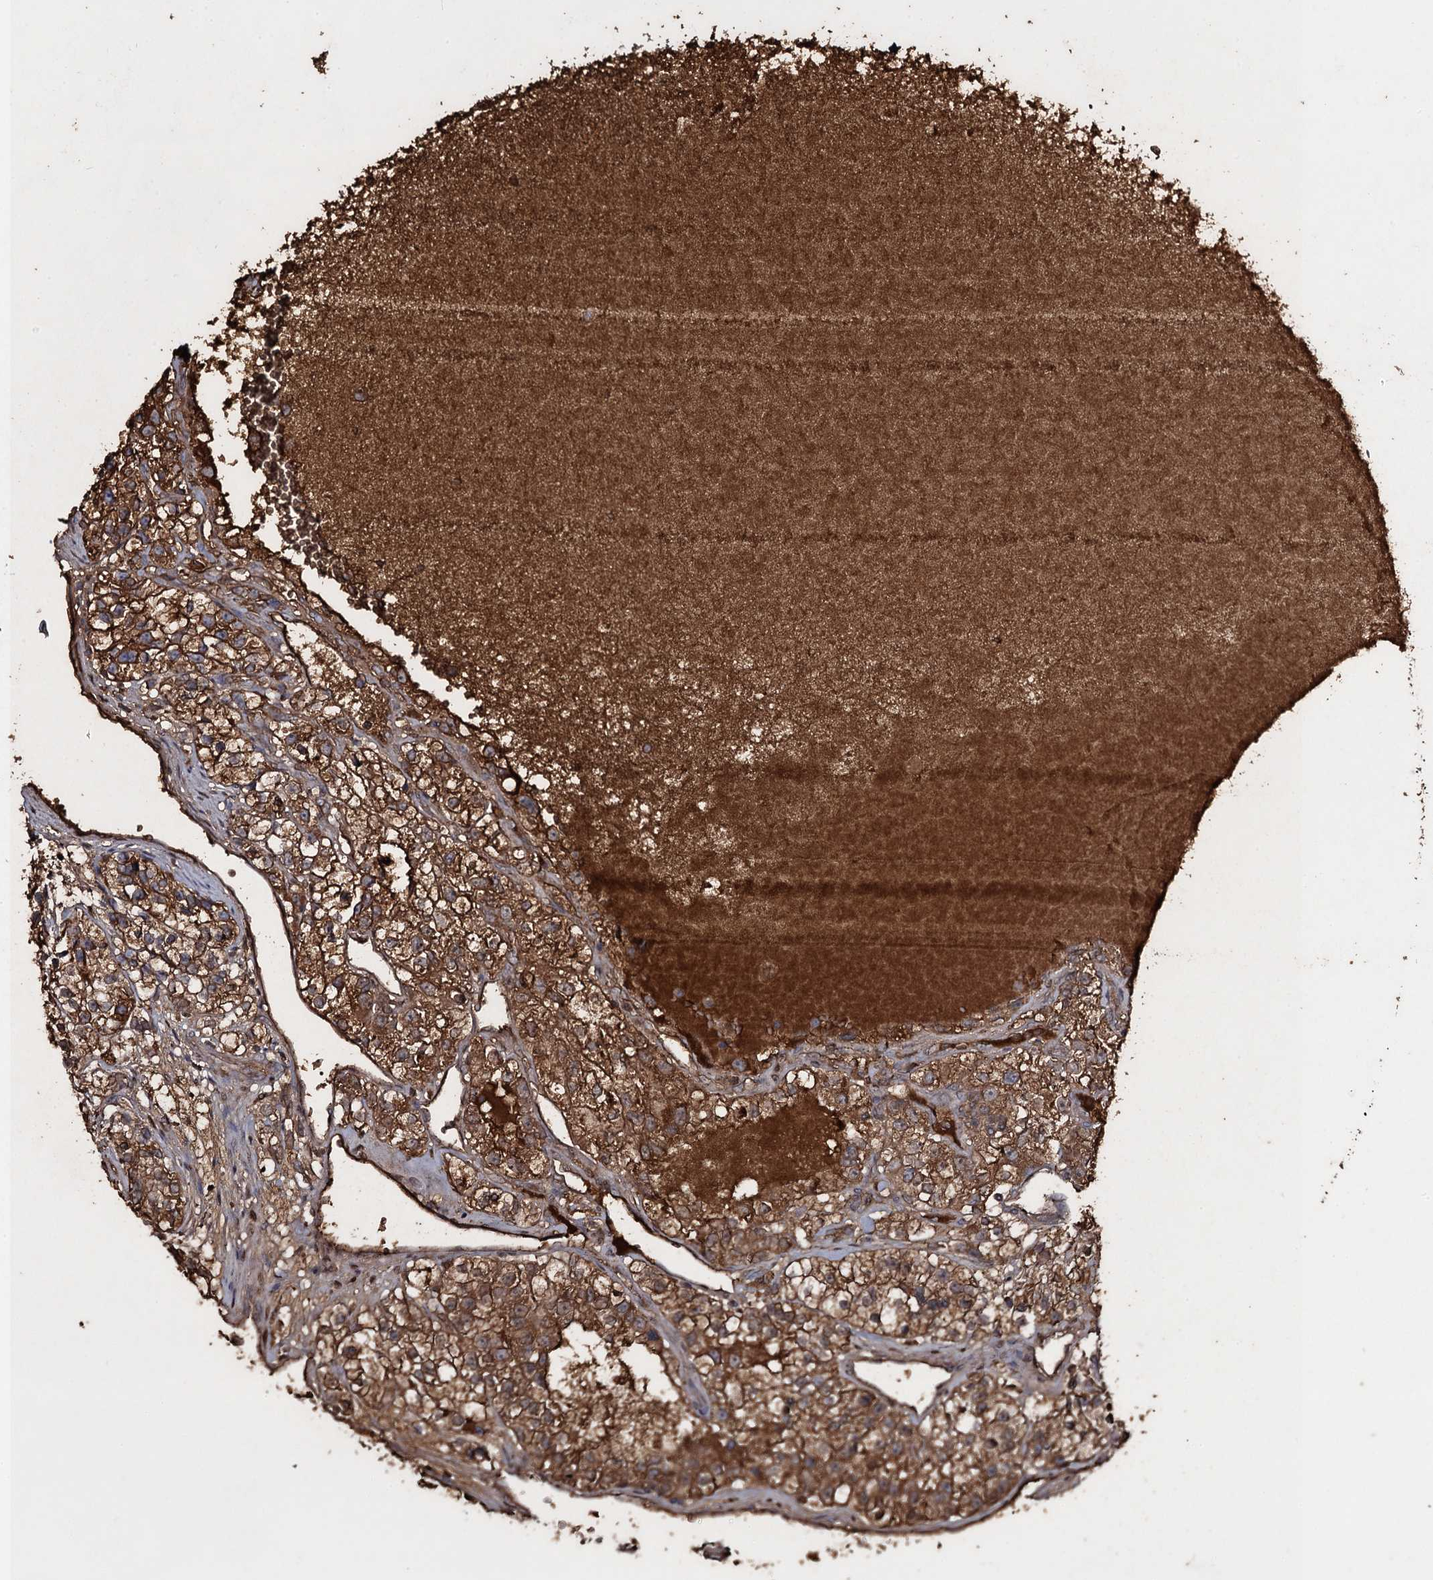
{"staining": {"intensity": "strong", "quantity": ">75%", "location": "cytoplasmic/membranous"}, "tissue": "renal cancer", "cell_type": "Tumor cells", "image_type": "cancer", "snomed": [{"axis": "morphology", "description": "Adenocarcinoma, NOS"}, {"axis": "topography", "description": "Kidney"}], "caption": "Renal cancer stained with IHC shows strong cytoplasmic/membranous expression in about >75% of tumor cells.", "gene": "EDN1", "patient": {"sex": "female", "age": 57}}